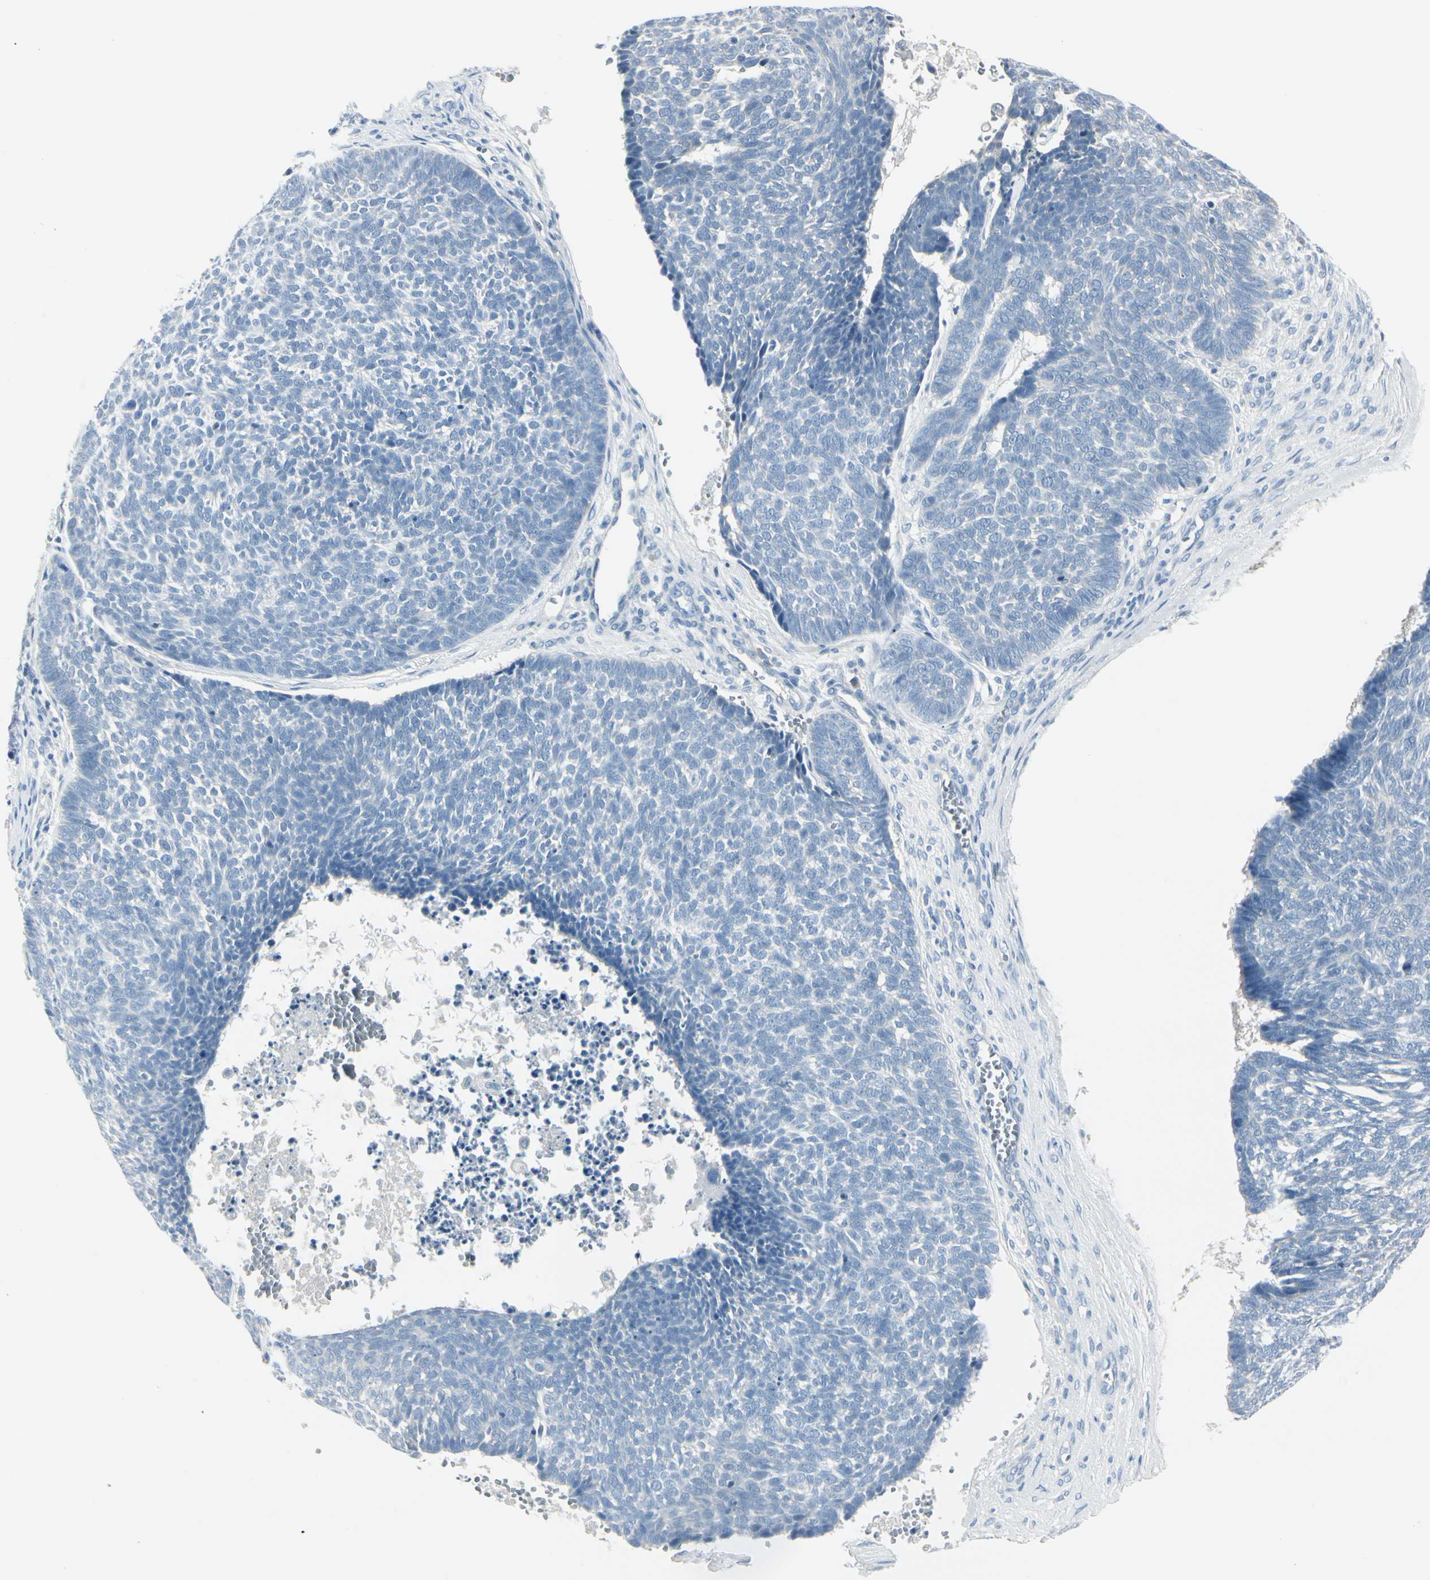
{"staining": {"intensity": "negative", "quantity": "none", "location": "none"}, "tissue": "skin cancer", "cell_type": "Tumor cells", "image_type": "cancer", "snomed": [{"axis": "morphology", "description": "Basal cell carcinoma"}, {"axis": "topography", "description": "Skin"}], "caption": "Tumor cells are negative for brown protein staining in skin cancer (basal cell carcinoma).", "gene": "CDHR5", "patient": {"sex": "male", "age": 84}}